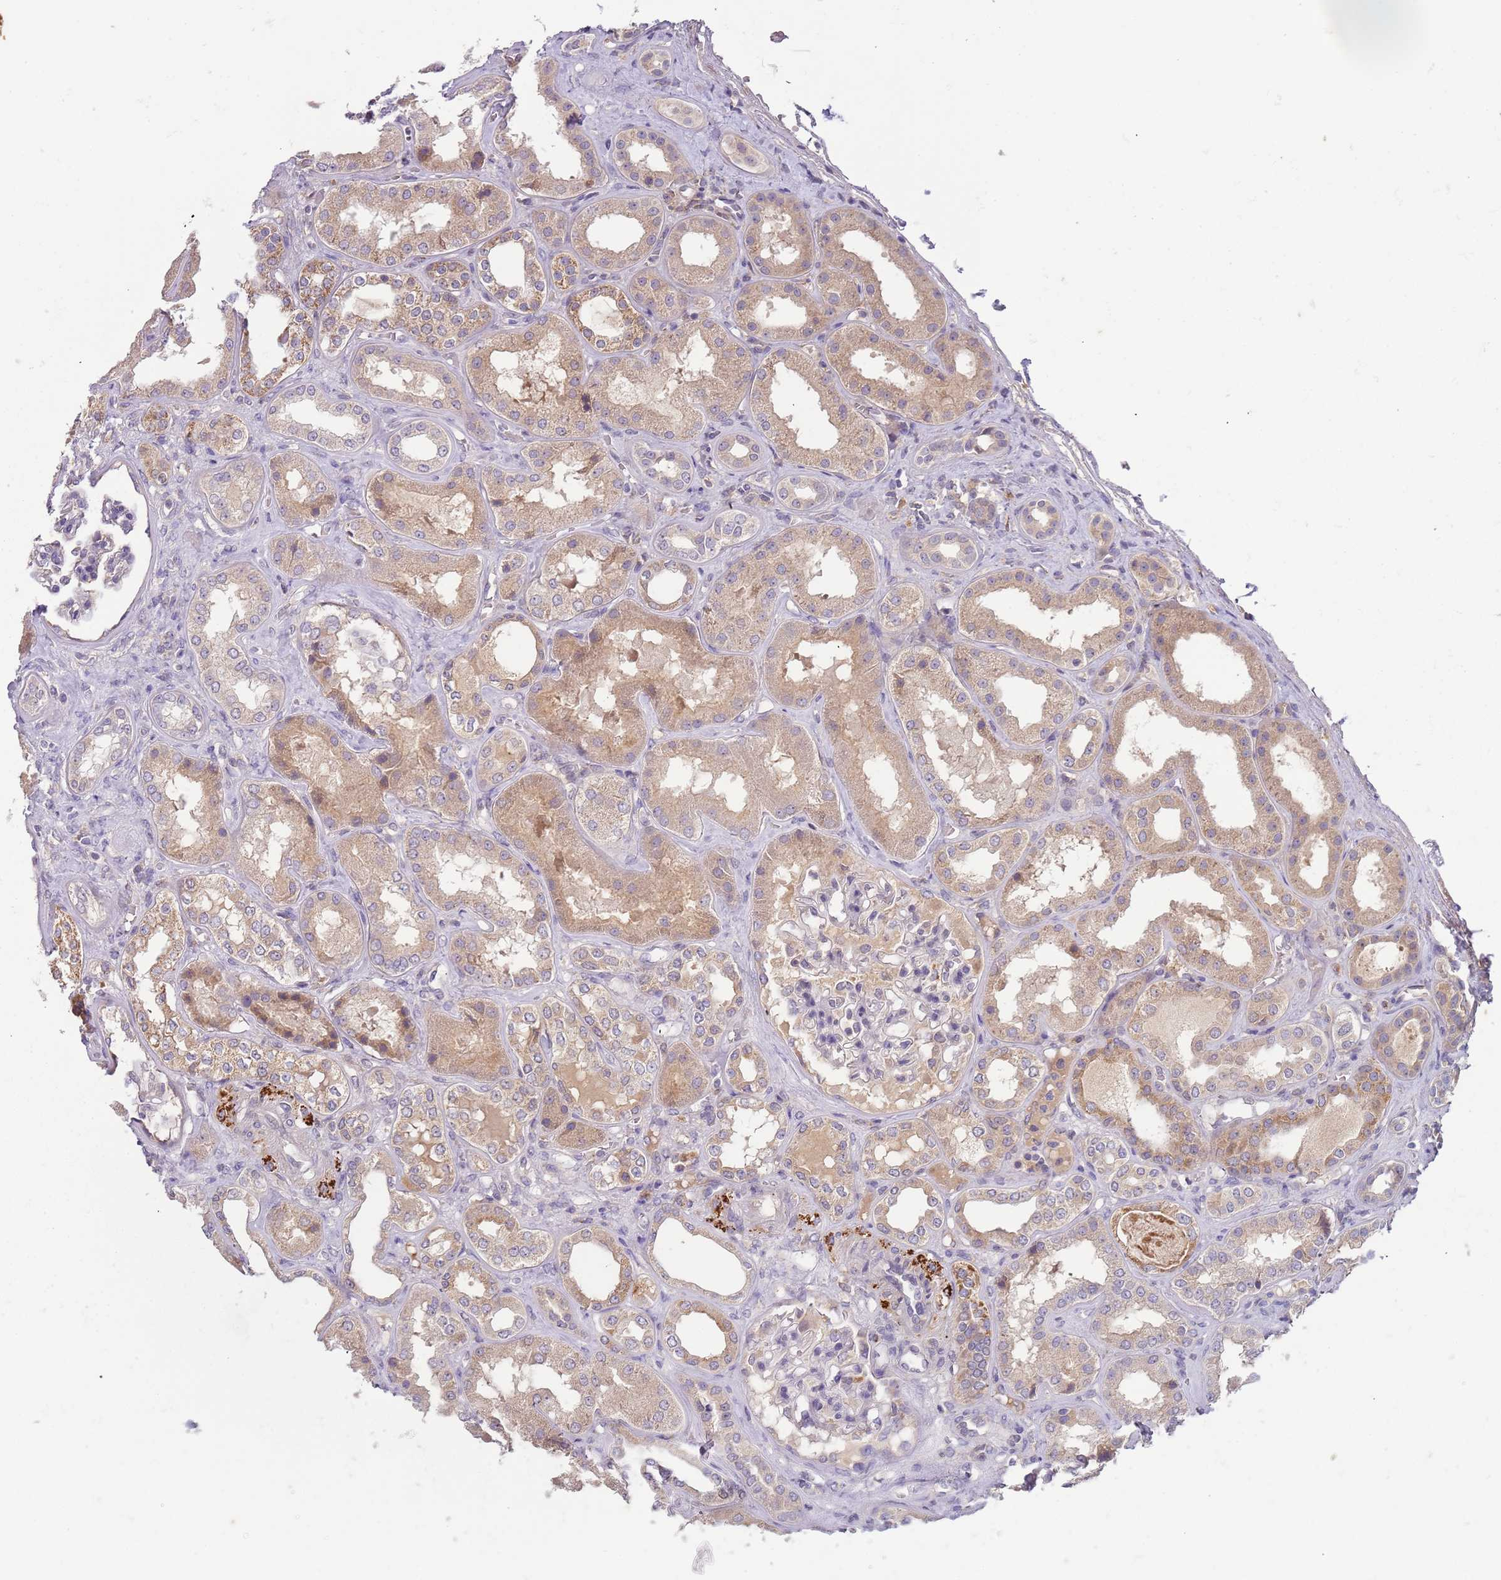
{"staining": {"intensity": "moderate", "quantity": "<25%", "location": "cytoplasmic/membranous"}, "tissue": "kidney", "cell_type": "Cells in glomeruli", "image_type": "normal", "snomed": [{"axis": "morphology", "description": "Normal tissue, NOS"}, {"axis": "topography", "description": "Kidney"}], "caption": "Cells in glomeruli show low levels of moderate cytoplasmic/membranous expression in approximately <25% of cells in benign kidney.", "gene": "FECH", "patient": {"sex": "female", "age": 56}}